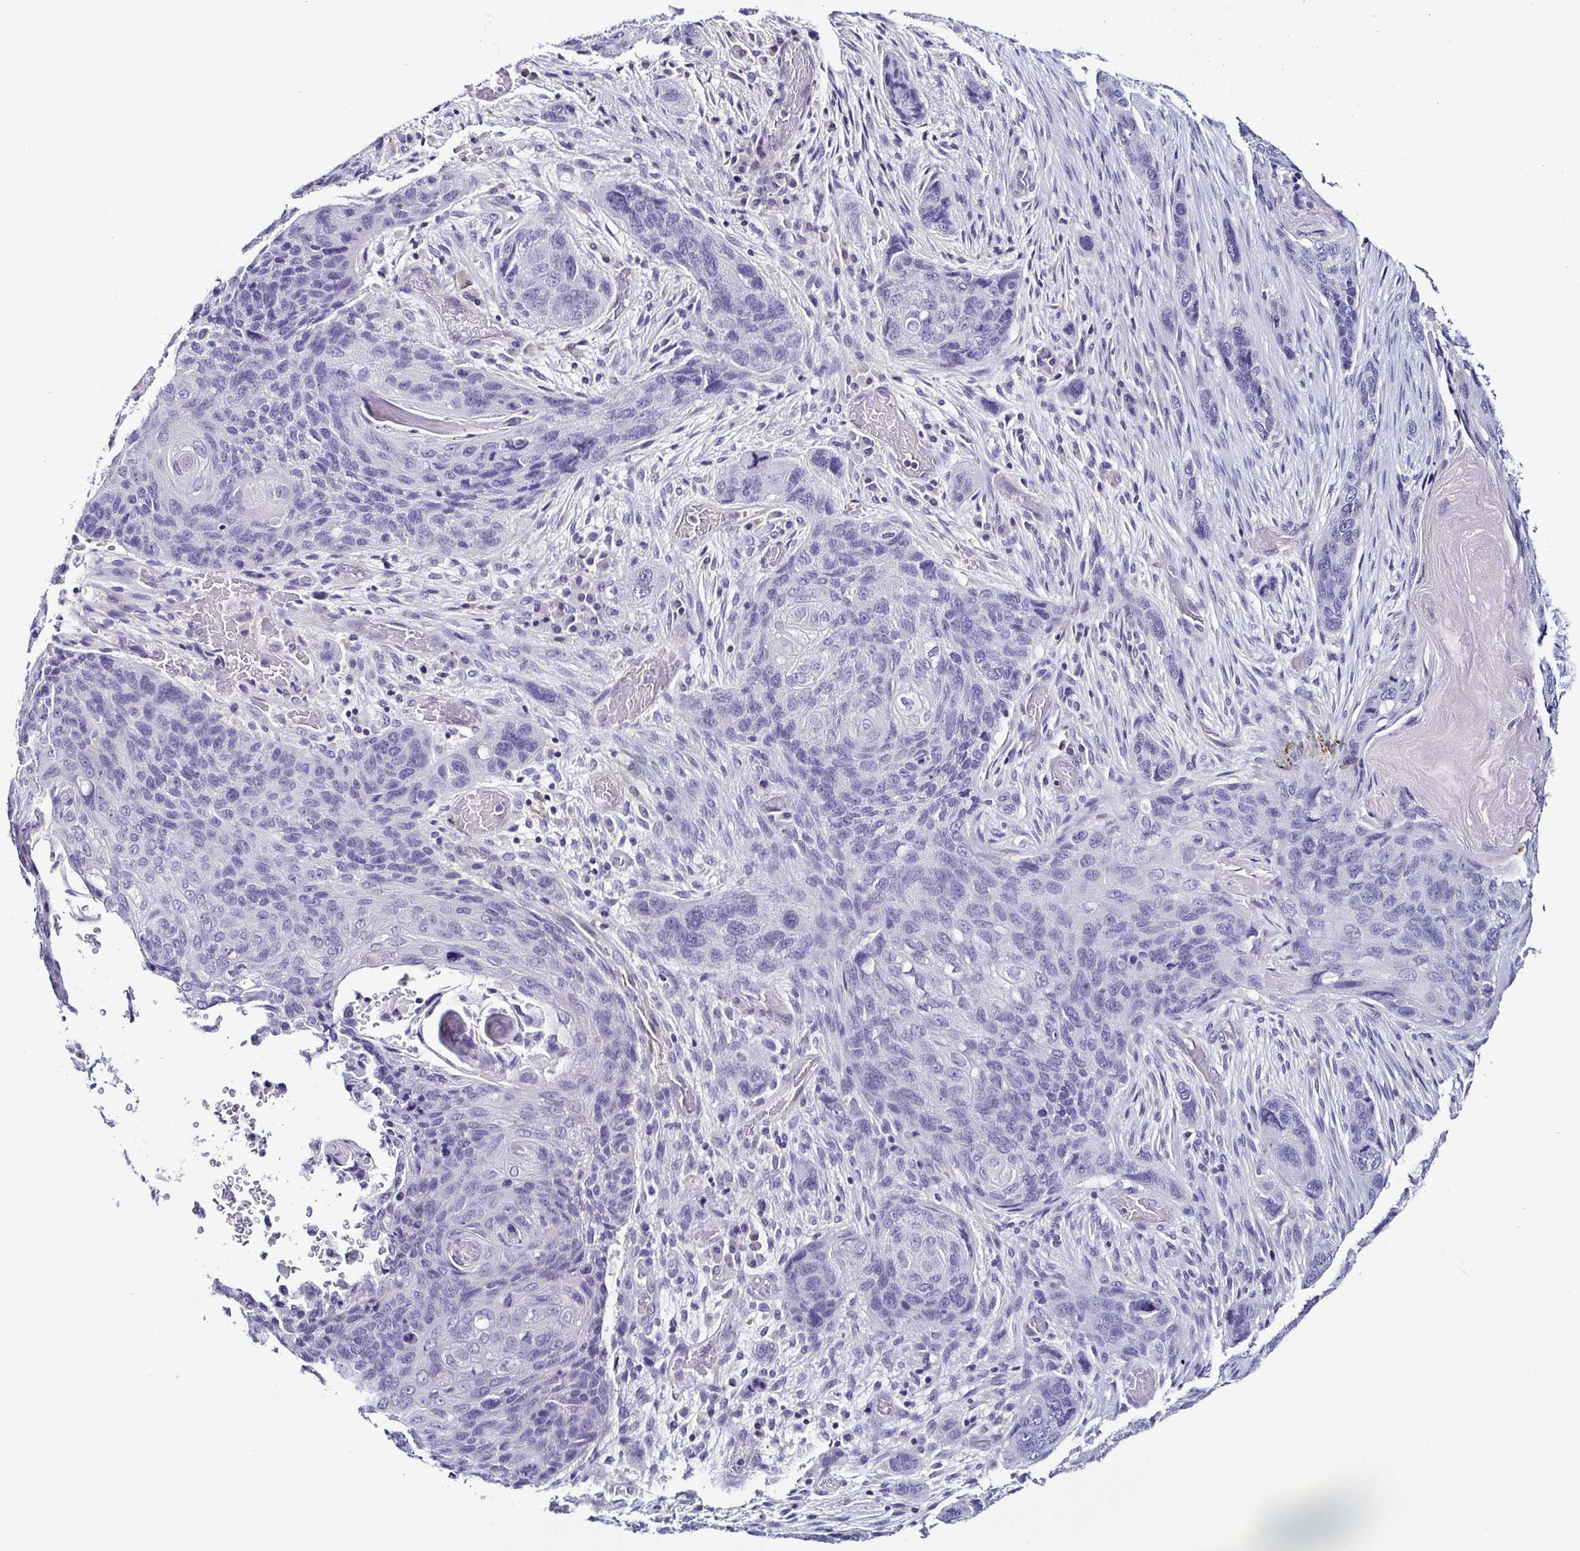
{"staining": {"intensity": "negative", "quantity": "none", "location": "none"}, "tissue": "lung cancer", "cell_type": "Tumor cells", "image_type": "cancer", "snomed": [{"axis": "morphology", "description": "Squamous cell carcinoma, NOS"}, {"axis": "morphology", "description": "Squamous cell carcinoma, metastatic, NOS"}, {"axis": "topography", "description": "Lymph node"}, {"axis": "topography", "description": "Lung"}], "caption": "IHC histopathology image of lung cancer stained for a protein (brown), which displays no positivity in tumor cells.", "gene": "TNNT2", "patient": {"sex": "male", "age": 41}}